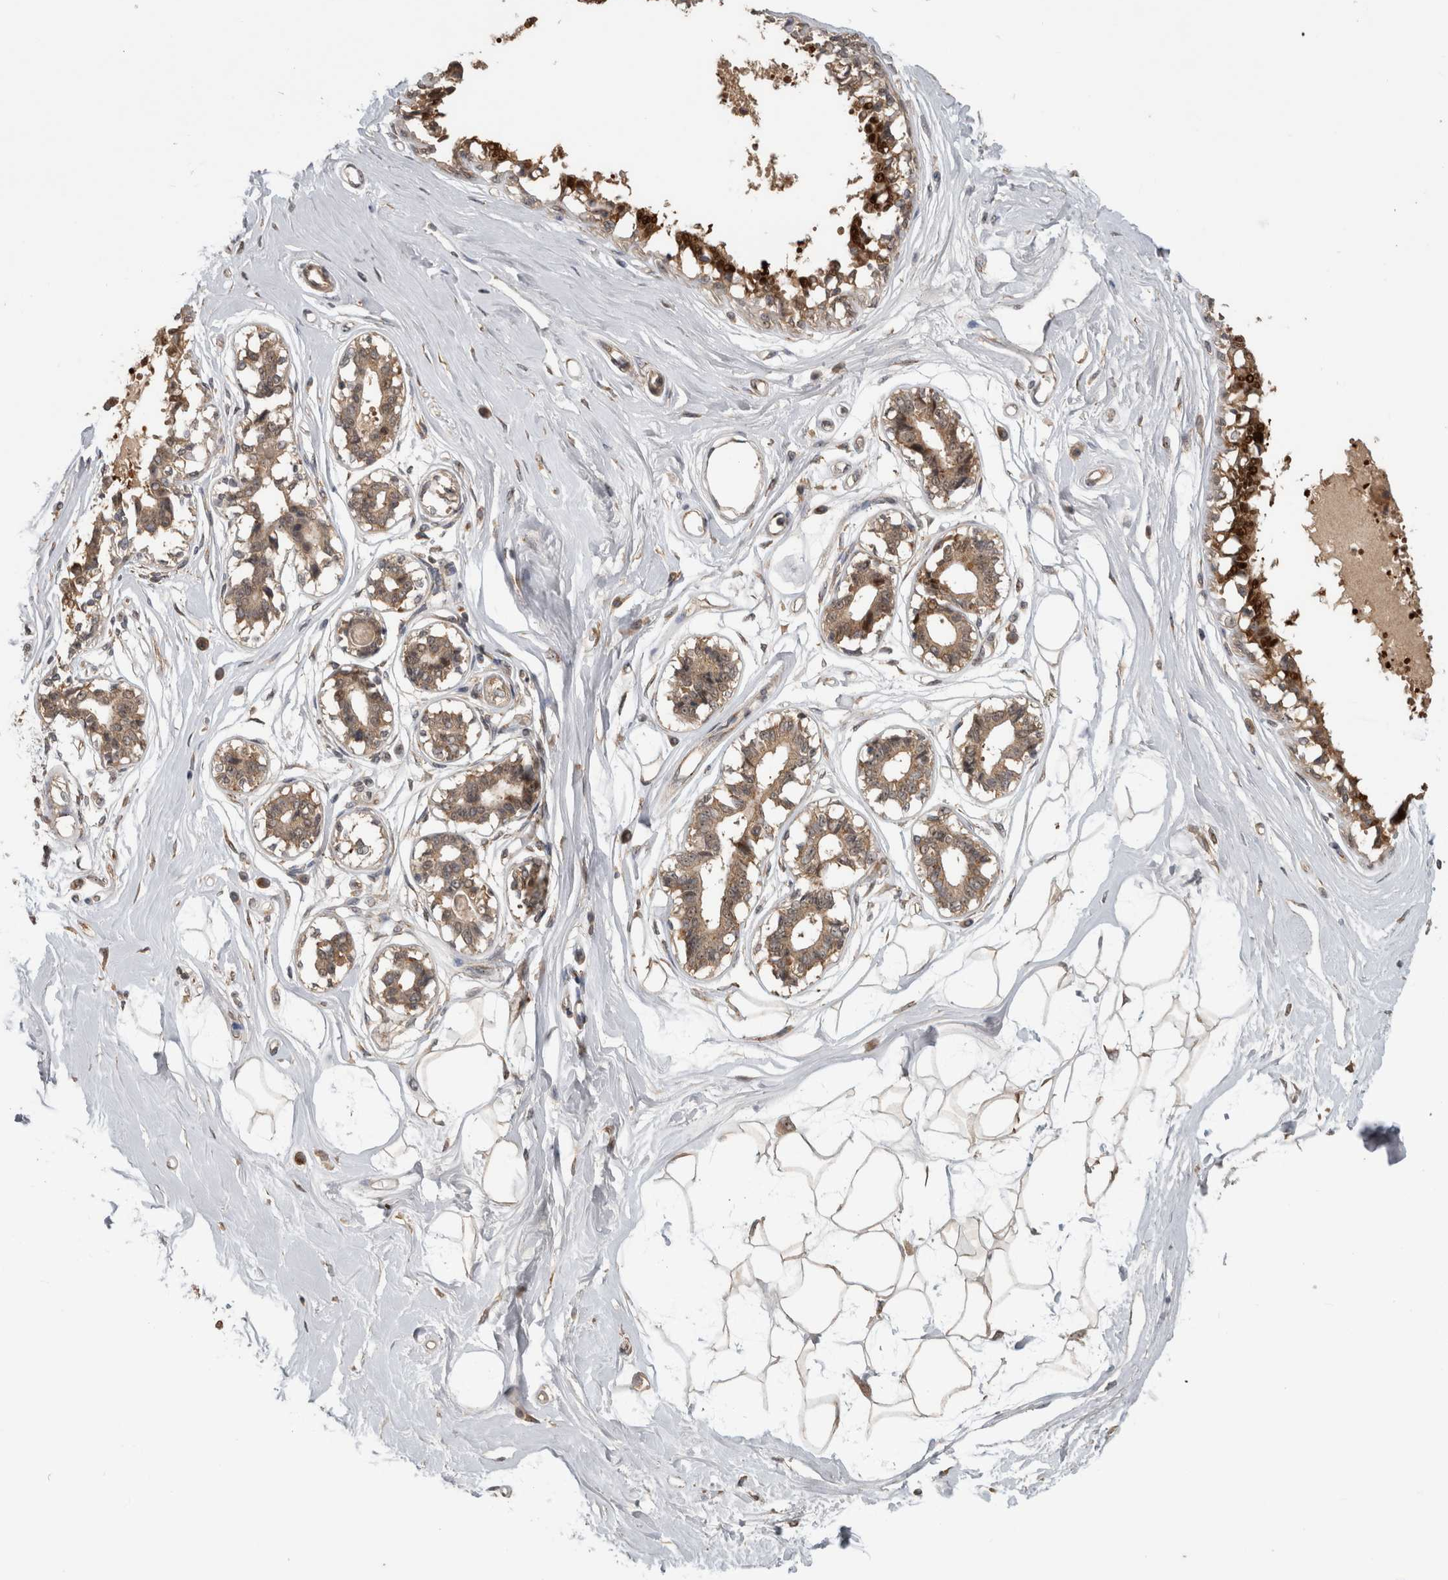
{"staining": {"intensity": "weak", "quantity": "25%-75%", "location": "cytoplasmic/membranous"}, "tissue": "breast", "cell_type": "Adipocytes", "image_type": "normal", "snomed": [{"axis": "morphology", "description": "Normal tissue, NOS"}, {"axis": "topography", "description": "Breast"}], "caption": "Protein expression analysis of unremarkable breast reveals weak cytoplasmic/membranous staining in approximately 25%-75% of adipocytes.", "gene": "ATXN2", "patient": {"sex": "female", "age": 45}}